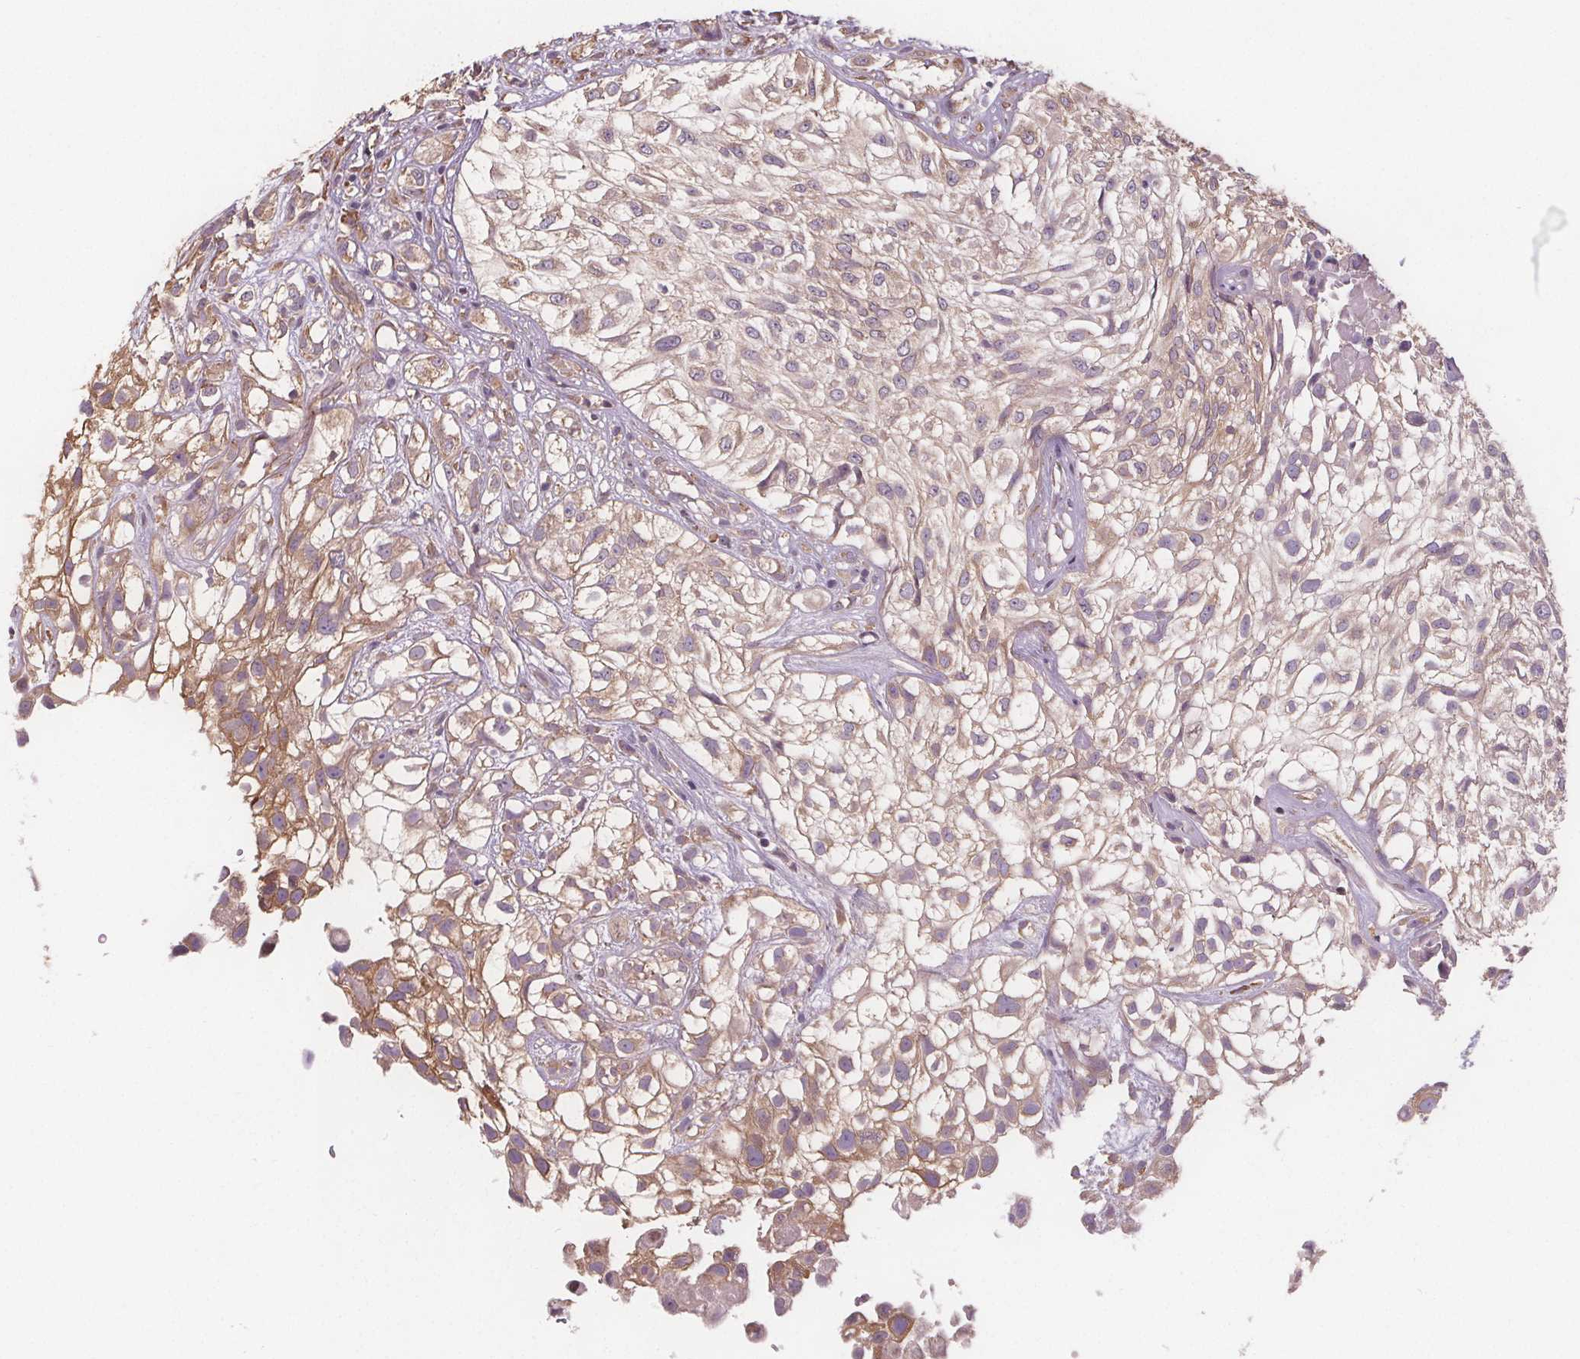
{"staining": {"intensity": "weak", "quantity": "25%-75%", "location": "cytoplasmic/membranous"}, "tissue": "urothelial cancer", "cell_type": "Tumor cells", "image_type": "cancer", "snomed": [{"axis": "morphology", "description": "Urothelial carcinoma, High grade"}, {"axis": "topography", "description": "Urinary bladder"}], "caption": "Urothelial cancer stained for a protein (brown) reveals weak cytoplasmic/membranous positive positivity in about 25%-75% of tumor cells.", "gene": "TMEM80", "patient": {"sex": "male", "age": 56}}